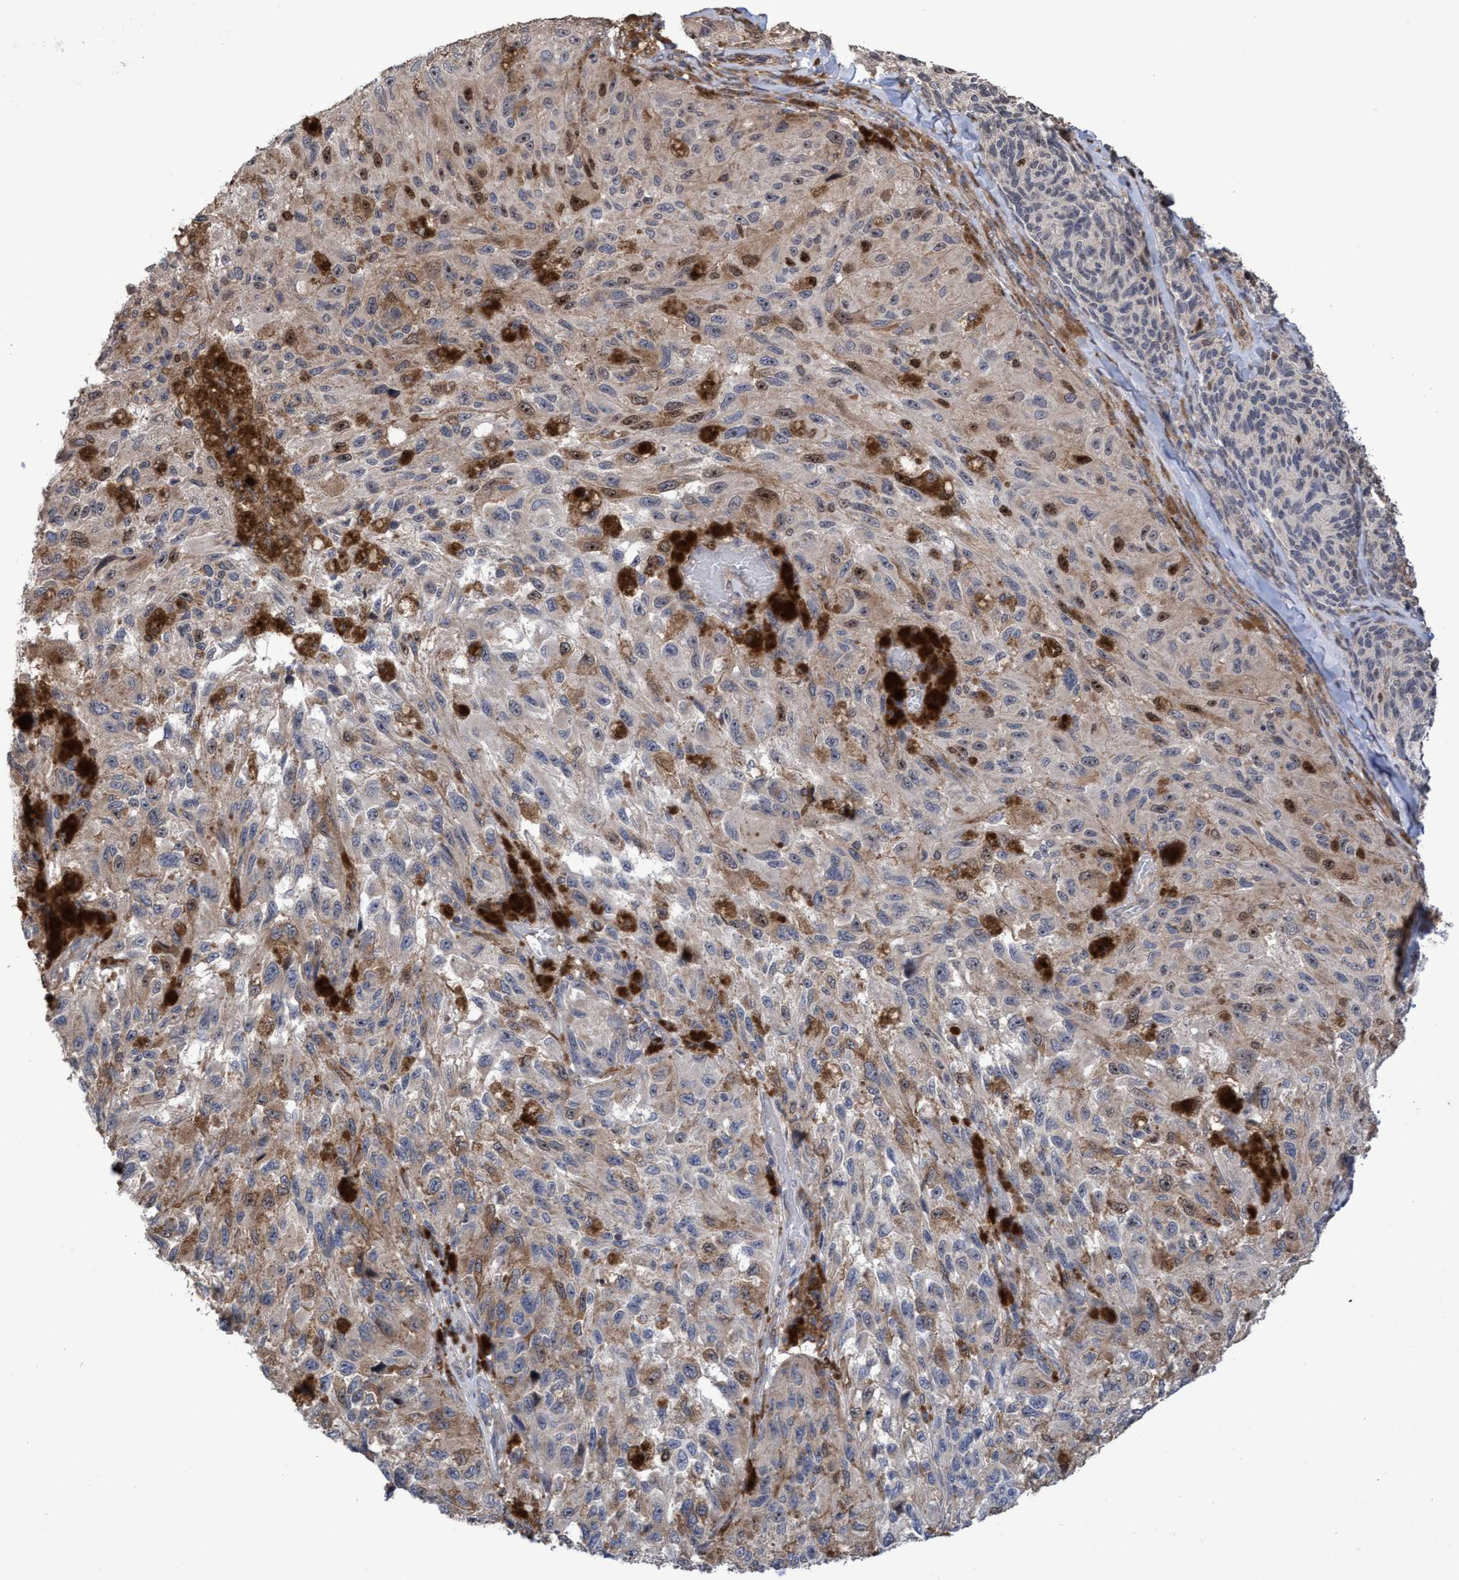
{"staining": {"intensity": "weak", "quantity": ">75%", "location": "cytoplasmic/membranous,nuclear"}, "tissue": "melanoma", "cell_type": "Tumor cells", "image_type": "cancer", "snomed": [{"axis": "morphology", "description": "Malignant melanoma, NOS"}, {"axis": "topography", "description": "Skin"}], "caption": "Tumor cells display low levels of weak cytoplasmic/membranous and nuclear staining in about >75% of cells in human malignant melanoma. Immunohistochemistry stains the protein in brown and the nuclei are stained blue.", "gene": "SLBP", "patient": {"sex": "female", "age": 73}}